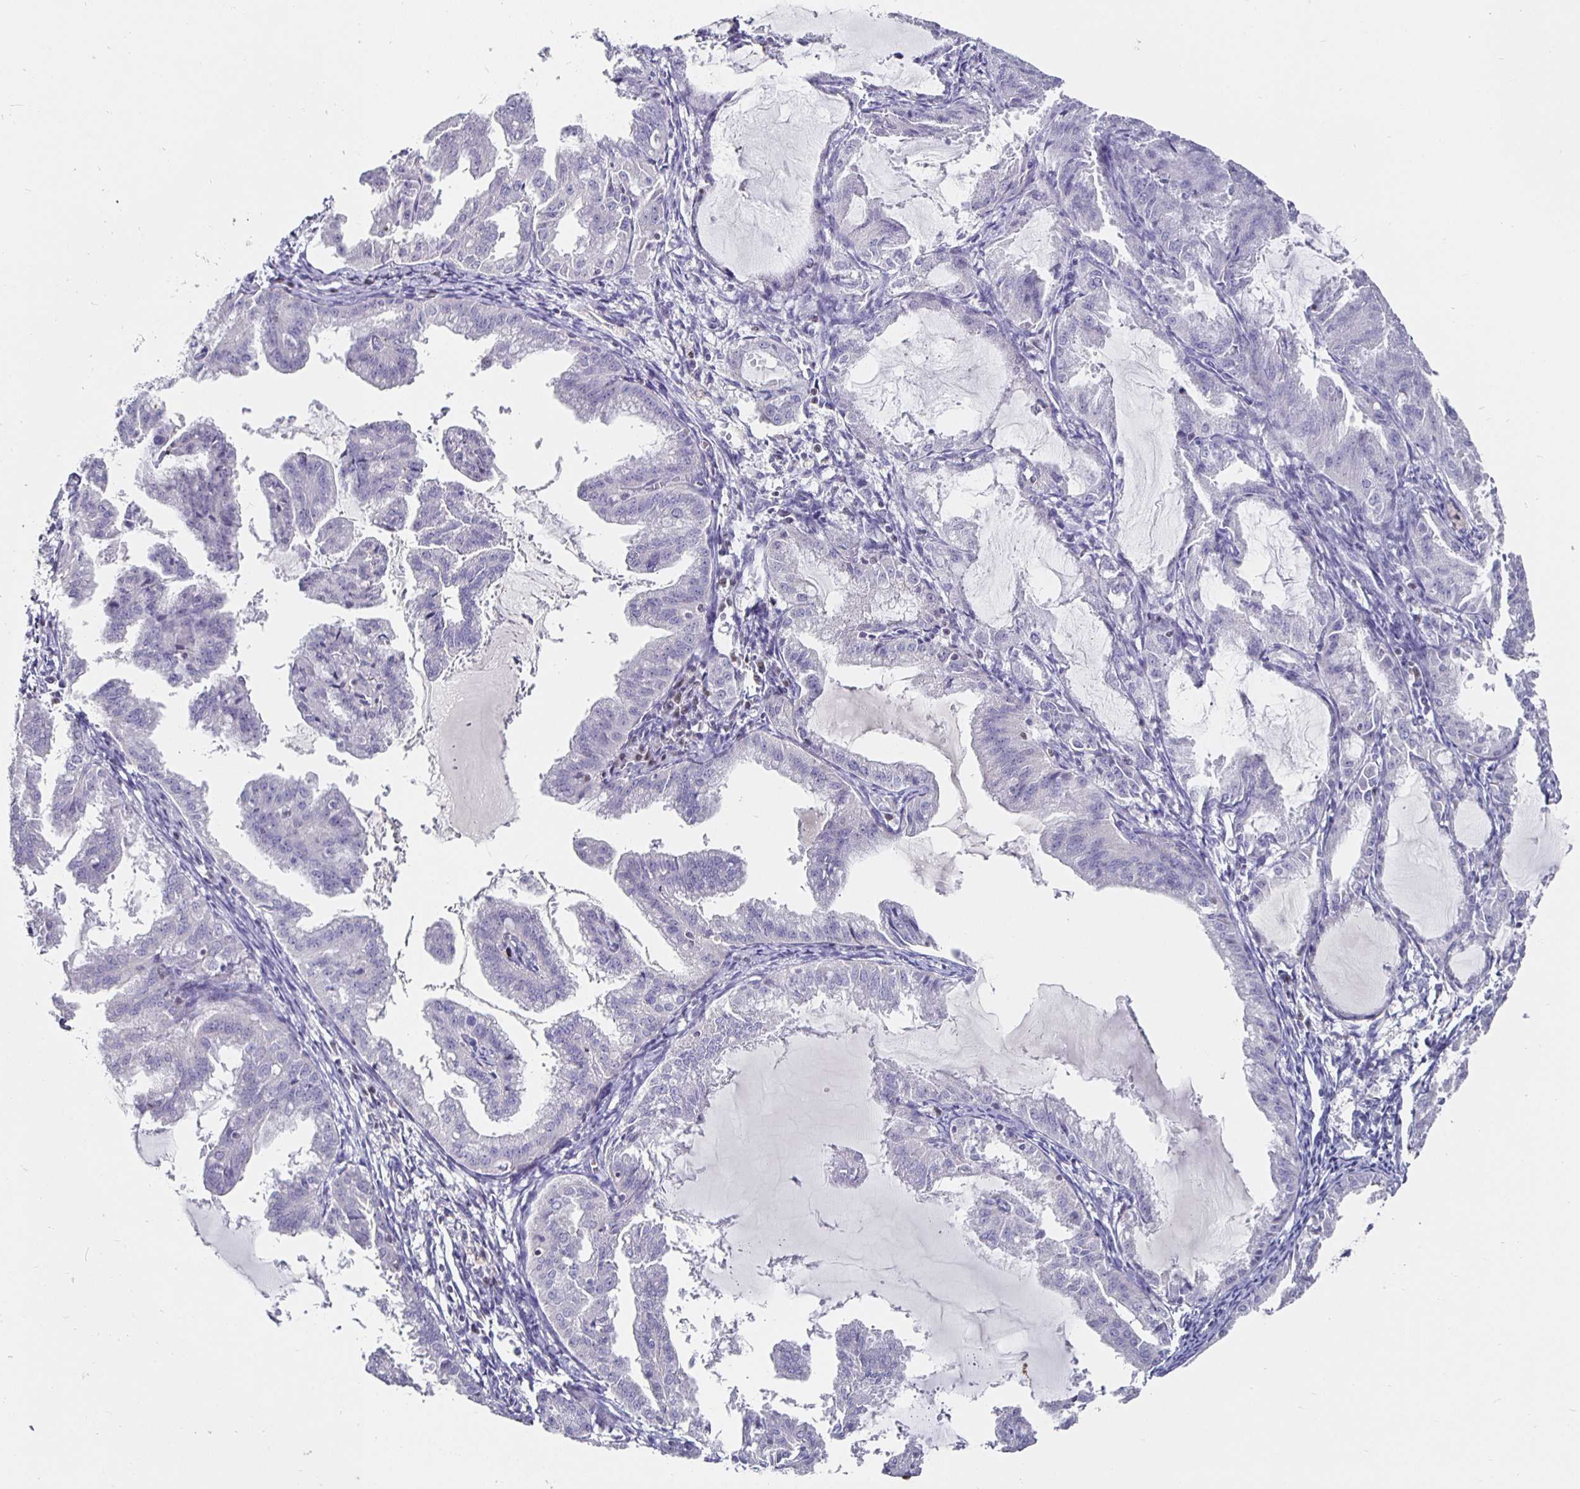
{"staining": {"intensity": "negative", "quantity": "none", "location": "none"}, "tissue": "endometrial cancer", "cell_type": "Tumor cells", "image_type": "cancer", "snomed": [{"axis": "morphology", "description": "Adenocarcinoma, NOS"}, {"axis": "topography", "description": "Endometrium"}], "caption": "Human endometrial adenocarcinoma stained for a protein using IHC demonstrates no positivity in tumor cells.", "gene": "RUNX2", "patient": {"sex": "female", "age": 70}}